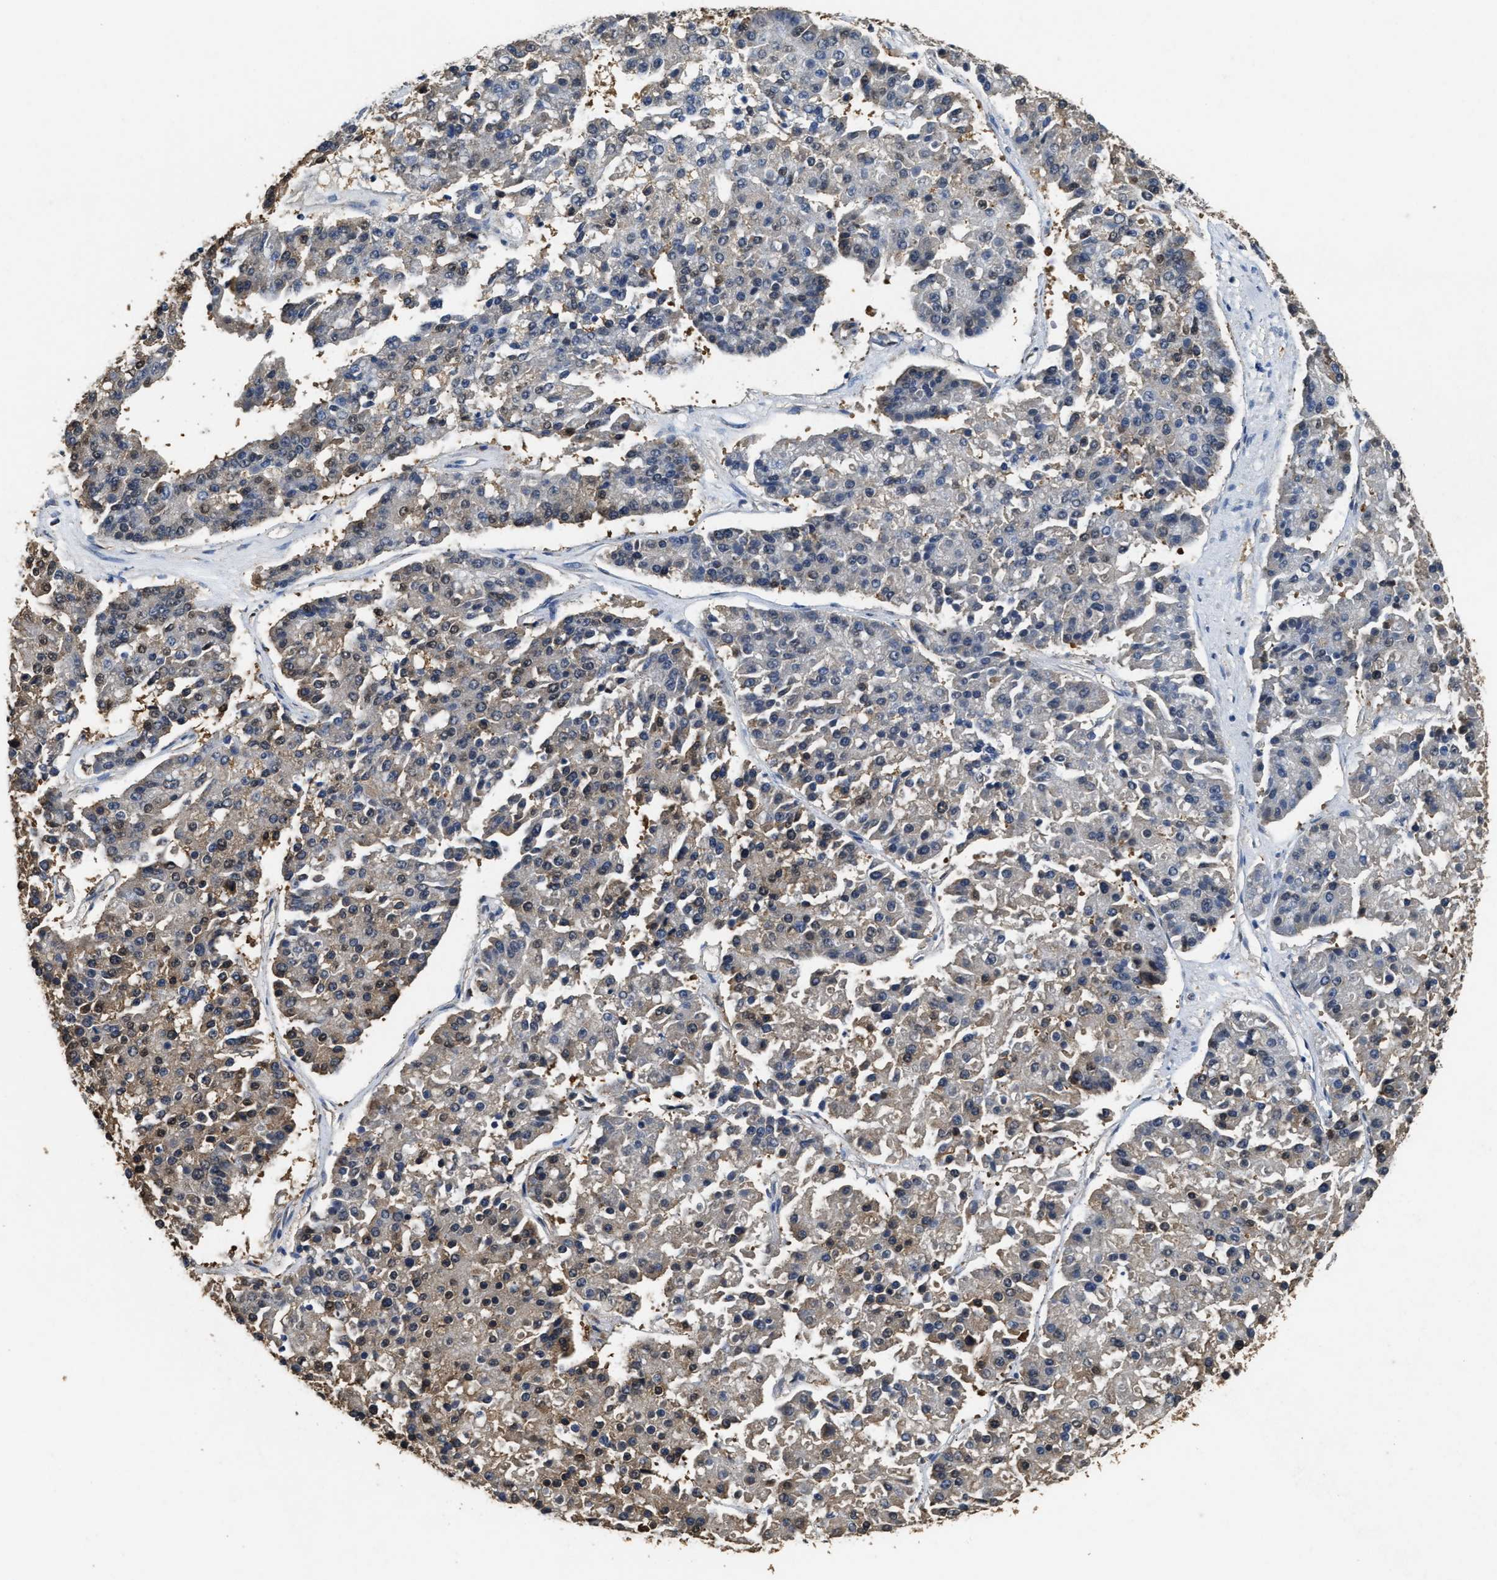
{"staining": {"intensity": "weak", "quantity": "25%-75%", "location": "nuclear"}, "tissue": "pancreatic cancer", "cell_type": "Tumor cells", "image_type": "cancer", "snomed": [{"axis": "morphology", "description": "Adenocarcinoma, NOS"}, {"axis": "topography", "description": "Pancreas"}], "caption": "This histopathology image shows immunohistochemistry staining of pancreatic cancer (adenocarcinoma), with low weak nuclear positivity in about 25%-75% of tumor cells.", "gene": "YWHAE", "patient": {"sex": "male", "age": 50}}